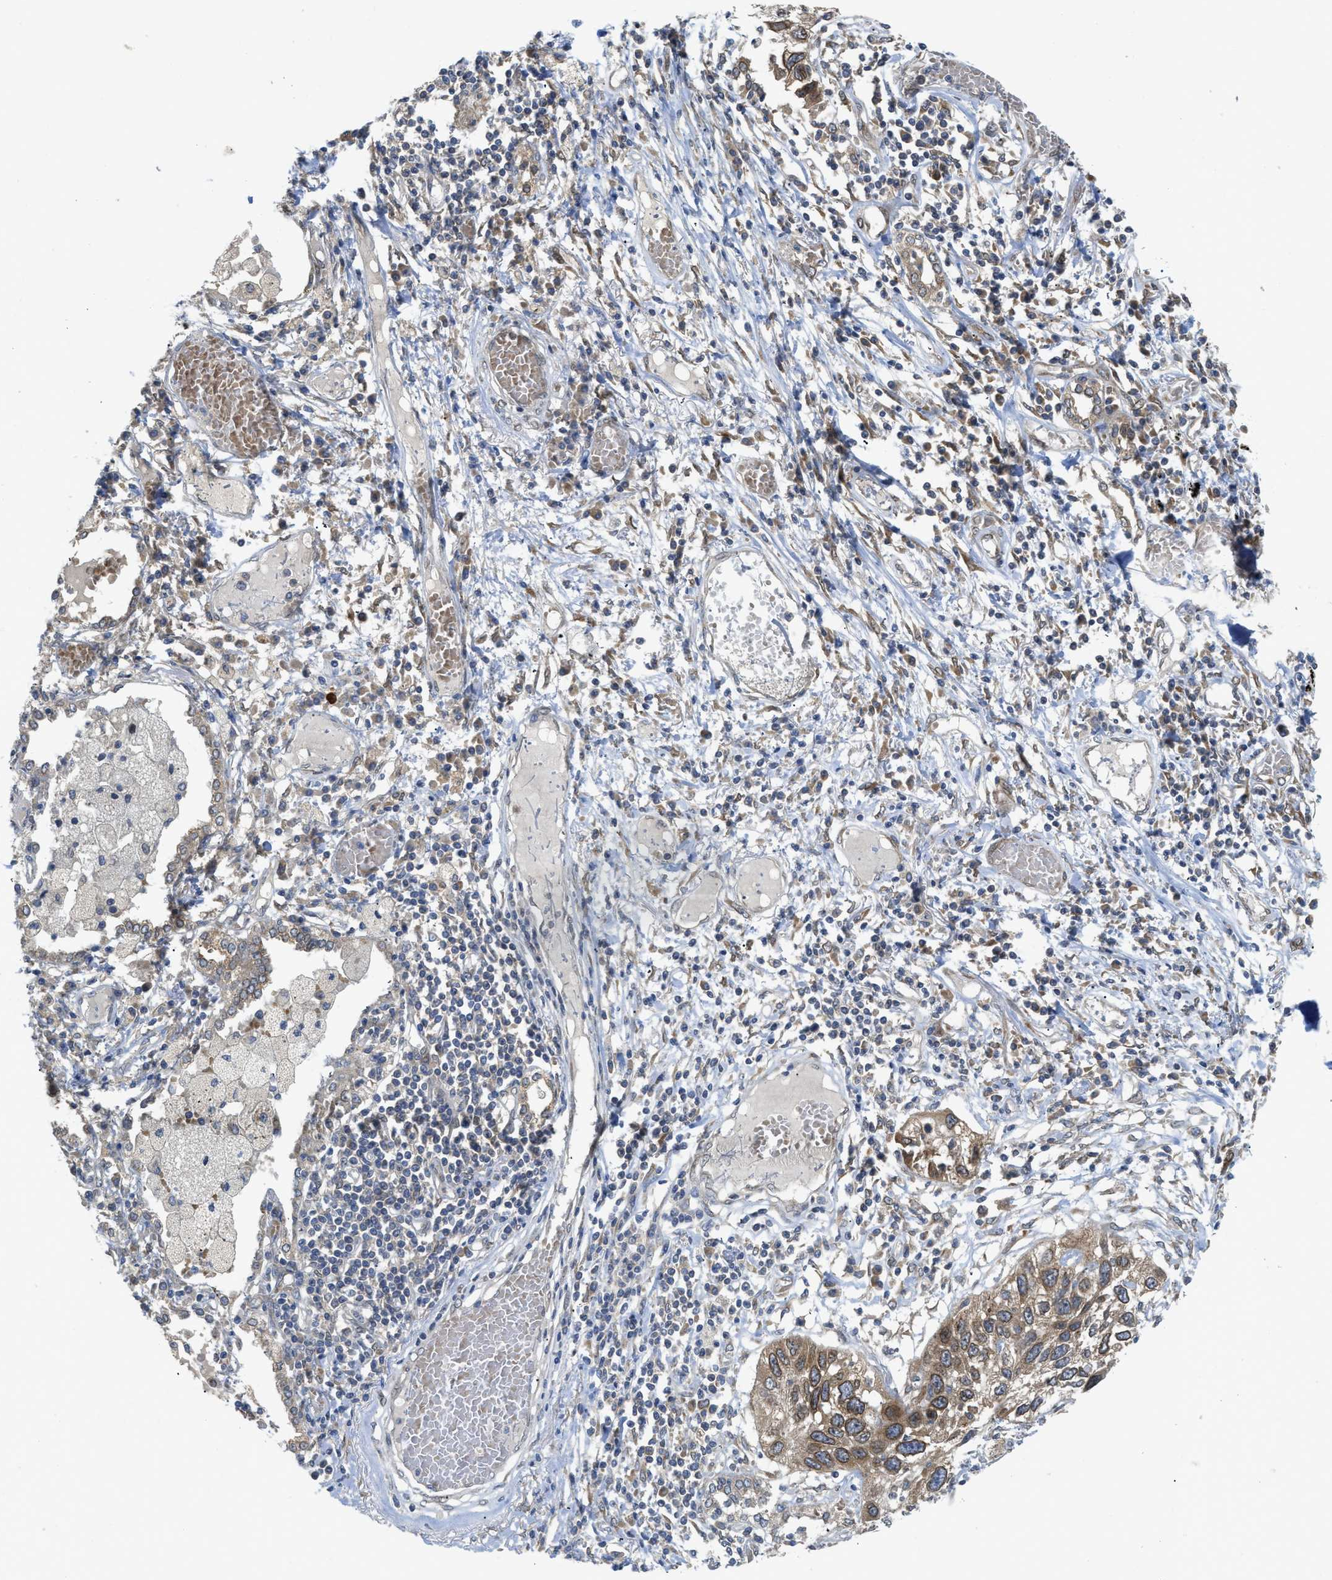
{"staining": {"intensity": "moderate", "quantity": ">75%", "location": "cytoplasmic/membranous,nuclear"}, "tissue": "lung cancer", "cell_type": "Tumor cells", "image_type": "cancer", "snomed": [{"axis": "morphology", "description": "Squamous cell carcinoma, NOS"}, {"axis": "topography", "description": "Lung"}], "caption": "Immunohistochemical staining of human squamous cell carcinoma (lung) exhibits medium levels of moderate cytoplasmic/membranous and nuclear protein positivity in approximately >75% of tumor cells.", "gene": "EIF2AK3", "patient": {"sex": "male", "age": 71}}